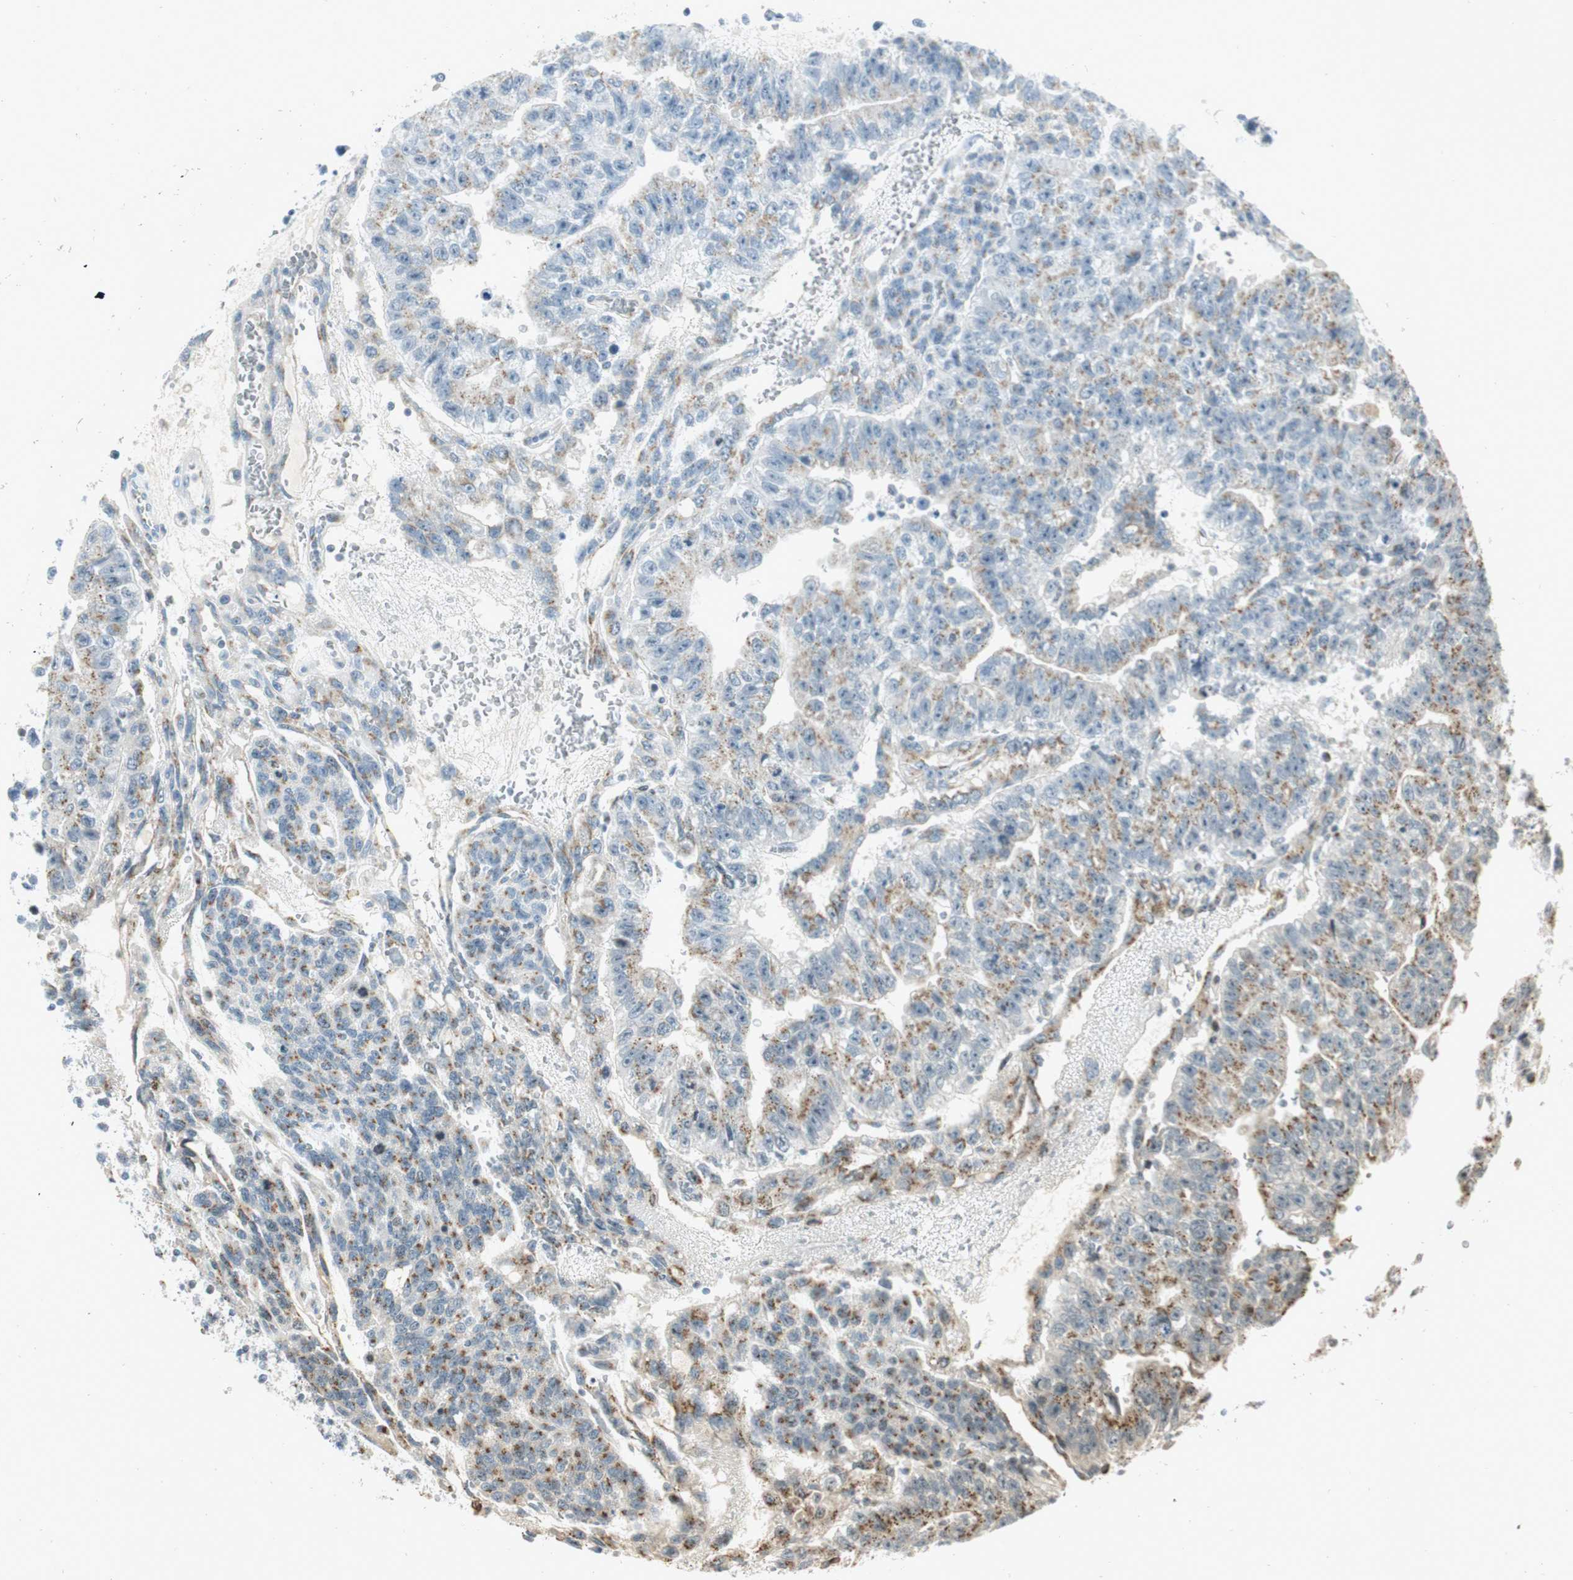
{"staining": {"intensity": "moderate", "quantity": "25%-75%", "location": "cytoplasmic/membranous"}, "tissue": "testis cancer", "cell_type": "Tumor cells", "image_type": "cancer", "snomed": [{"axis": "morphology", "description": "Seminoma, NOS"}, {"axis": "morphology", "description": "Carcinoma, Embryonal, NOS"}, {"axis": "topography", "description": "Testis"}], "caption": "High-power microscopy captured an immunohistochemistry micrograph of testis embryonal carcinoma, revealing moderate cytoplasmic/membranous positivity in about 25%-75% of tumor cells. Immunohistochemistry (ihc) stains the protein in brown and the nuclei are stained blue.", "gene": "NEO1", "patient": {"sex": "male", "age": 52}}